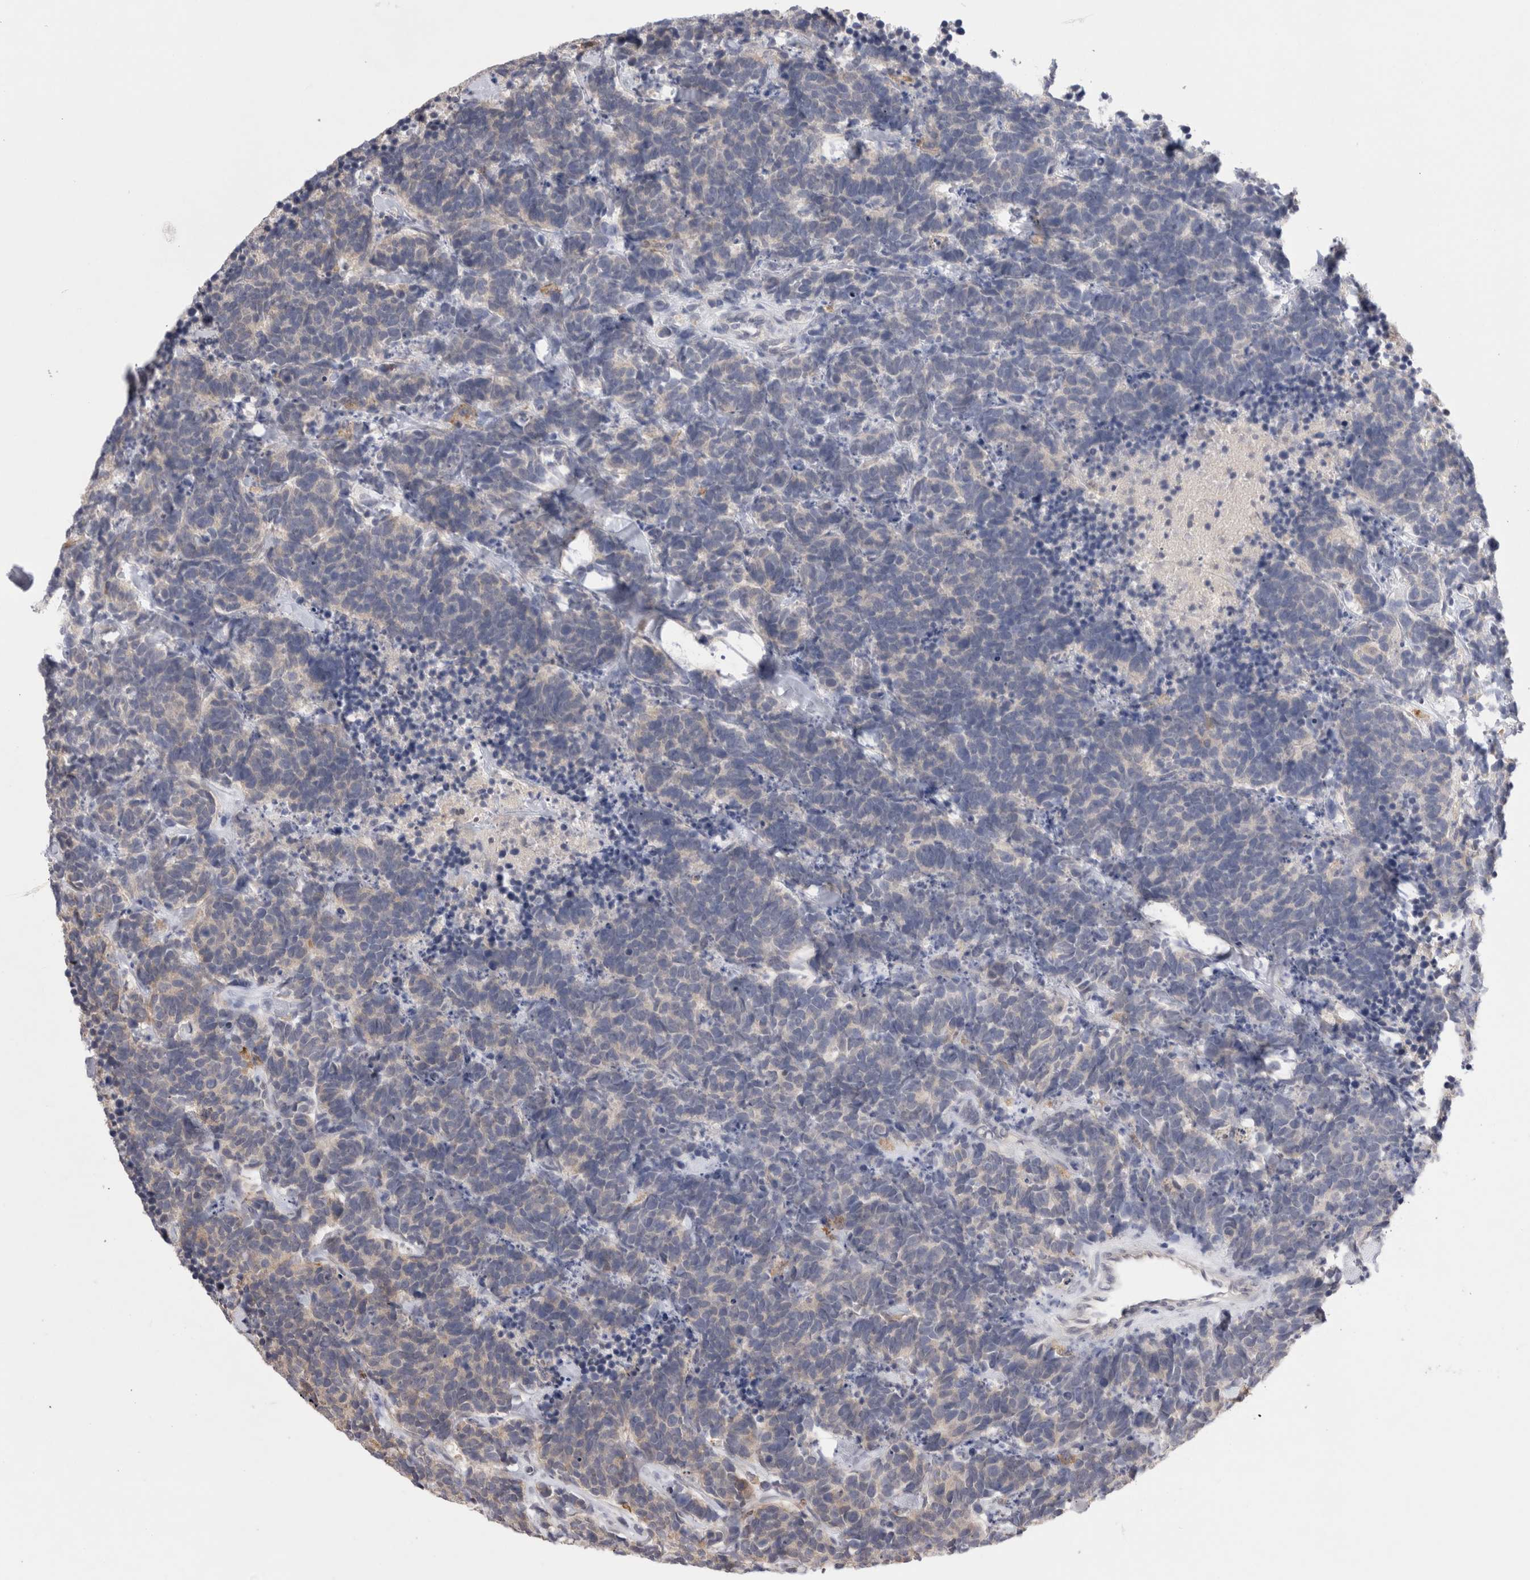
{"staining": {"intensity": "negative", "quantity": "none", "location": "none"}, "tissue": "carcinoid", "cell_type": "Tumor cells", "image_type": "cancer", "snomed": [{"axis": "morphology", "description": "Carcinoma, NOS"}, {"axis": "morphology", "description": "Carcinoid, malignant, NOS"}, {"axis": "topography", "description": "Urinary bladder"}], "caption": "Immunohistochemical staining of carcinoma reveals no significant positivity in tumor cells.", "gene": "VSIG4", "patient": {"sex": "male", "age": 57}}